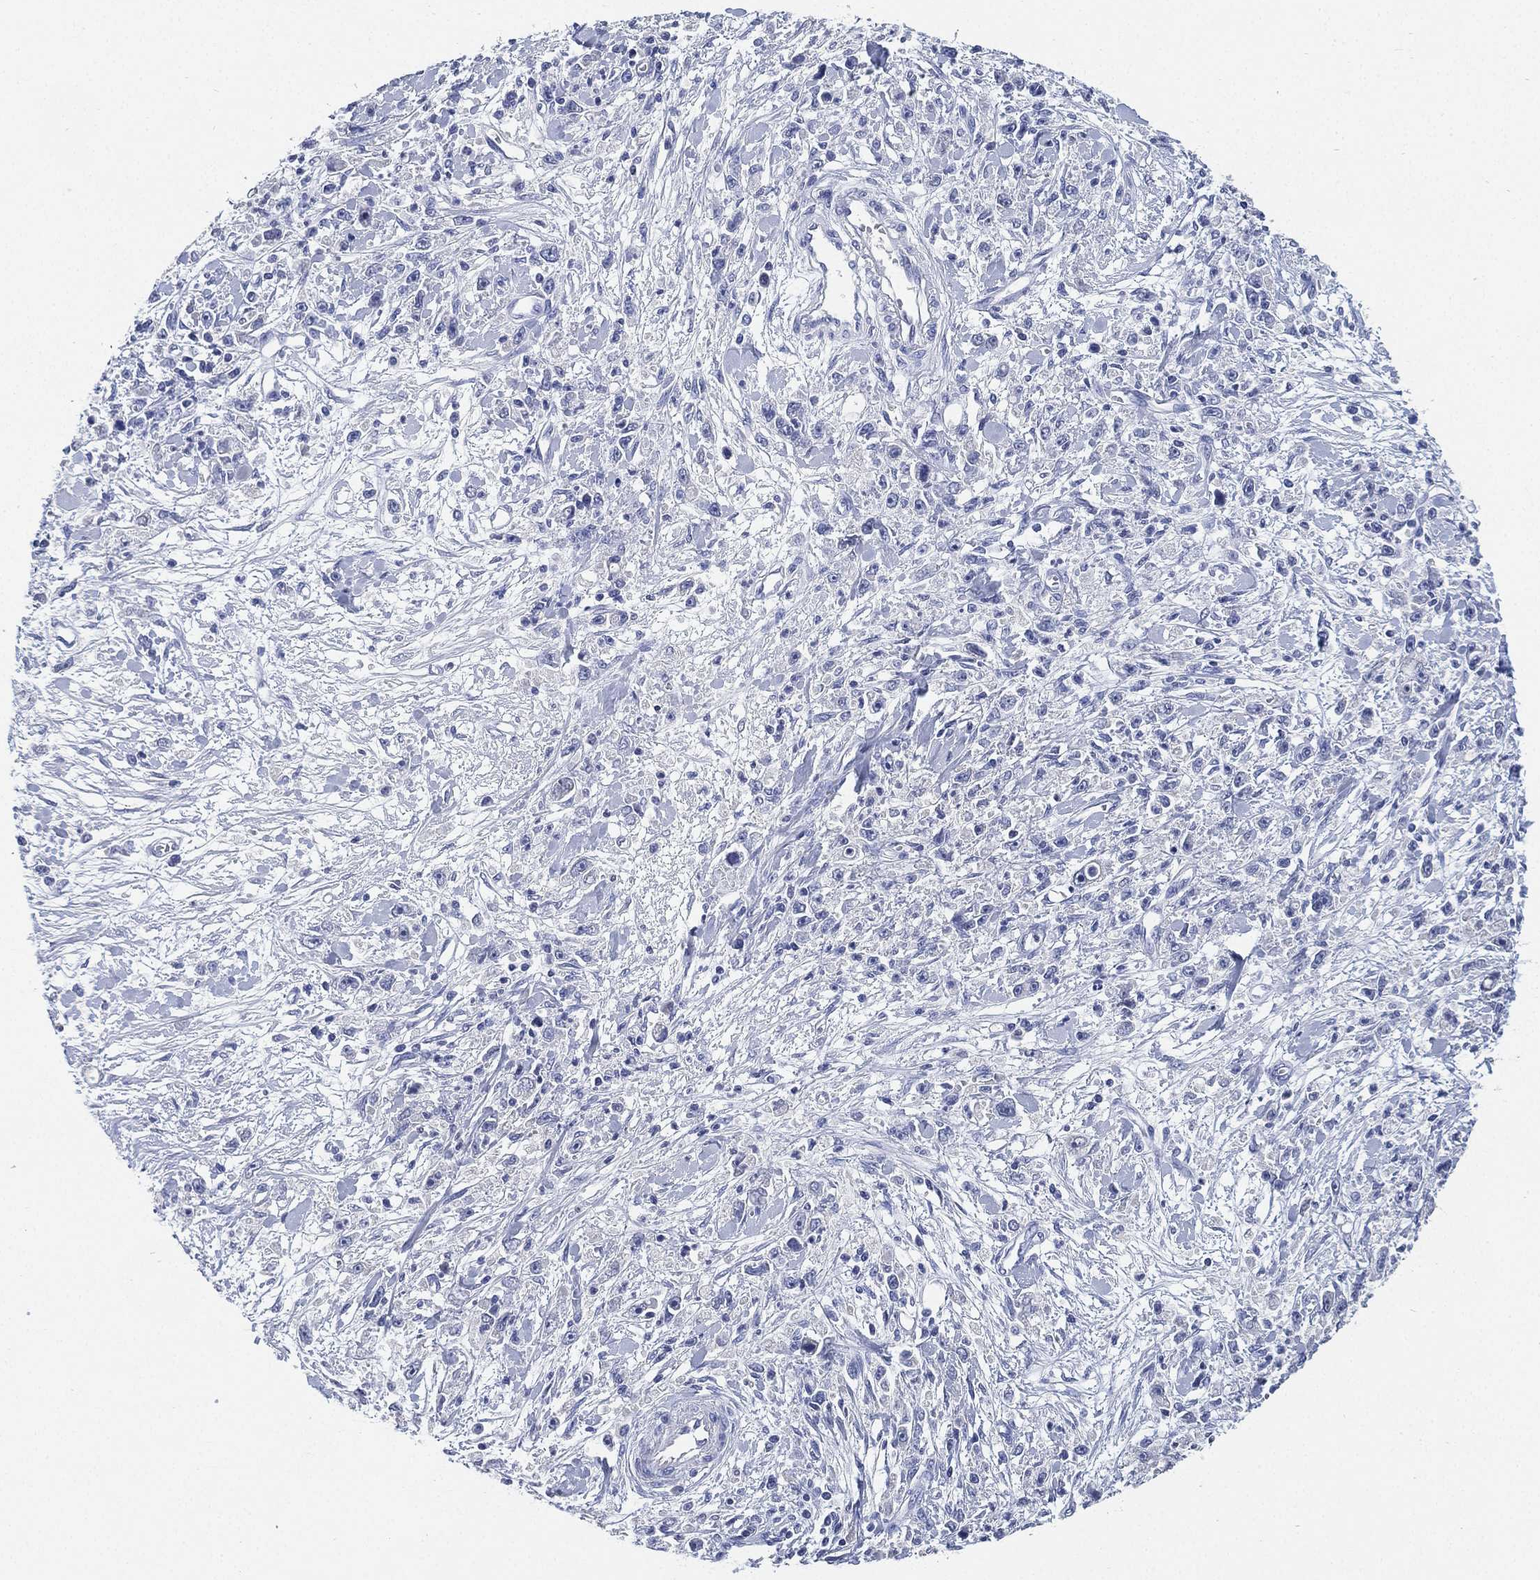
{"staining": {"intensity": "negative", "quantity": "none", "location": "none"}, "tissue": "stomach cancer", "cell_type": "Tumor cells", "image_type": "cancer", "snomed": [{"axis": "morphology", "description": "Adenocarcinoma, NOS"}, {"axis": "topography", "description": "Stomach"}], "caption": "DAB (3,3'-diaminobenzidine) immunohistochemical staining of human stomach adenocarcinoma displays no significant positivity in tumor cells.", "gene": "IYD", "patient": {"sex": "female", "age": 59}}